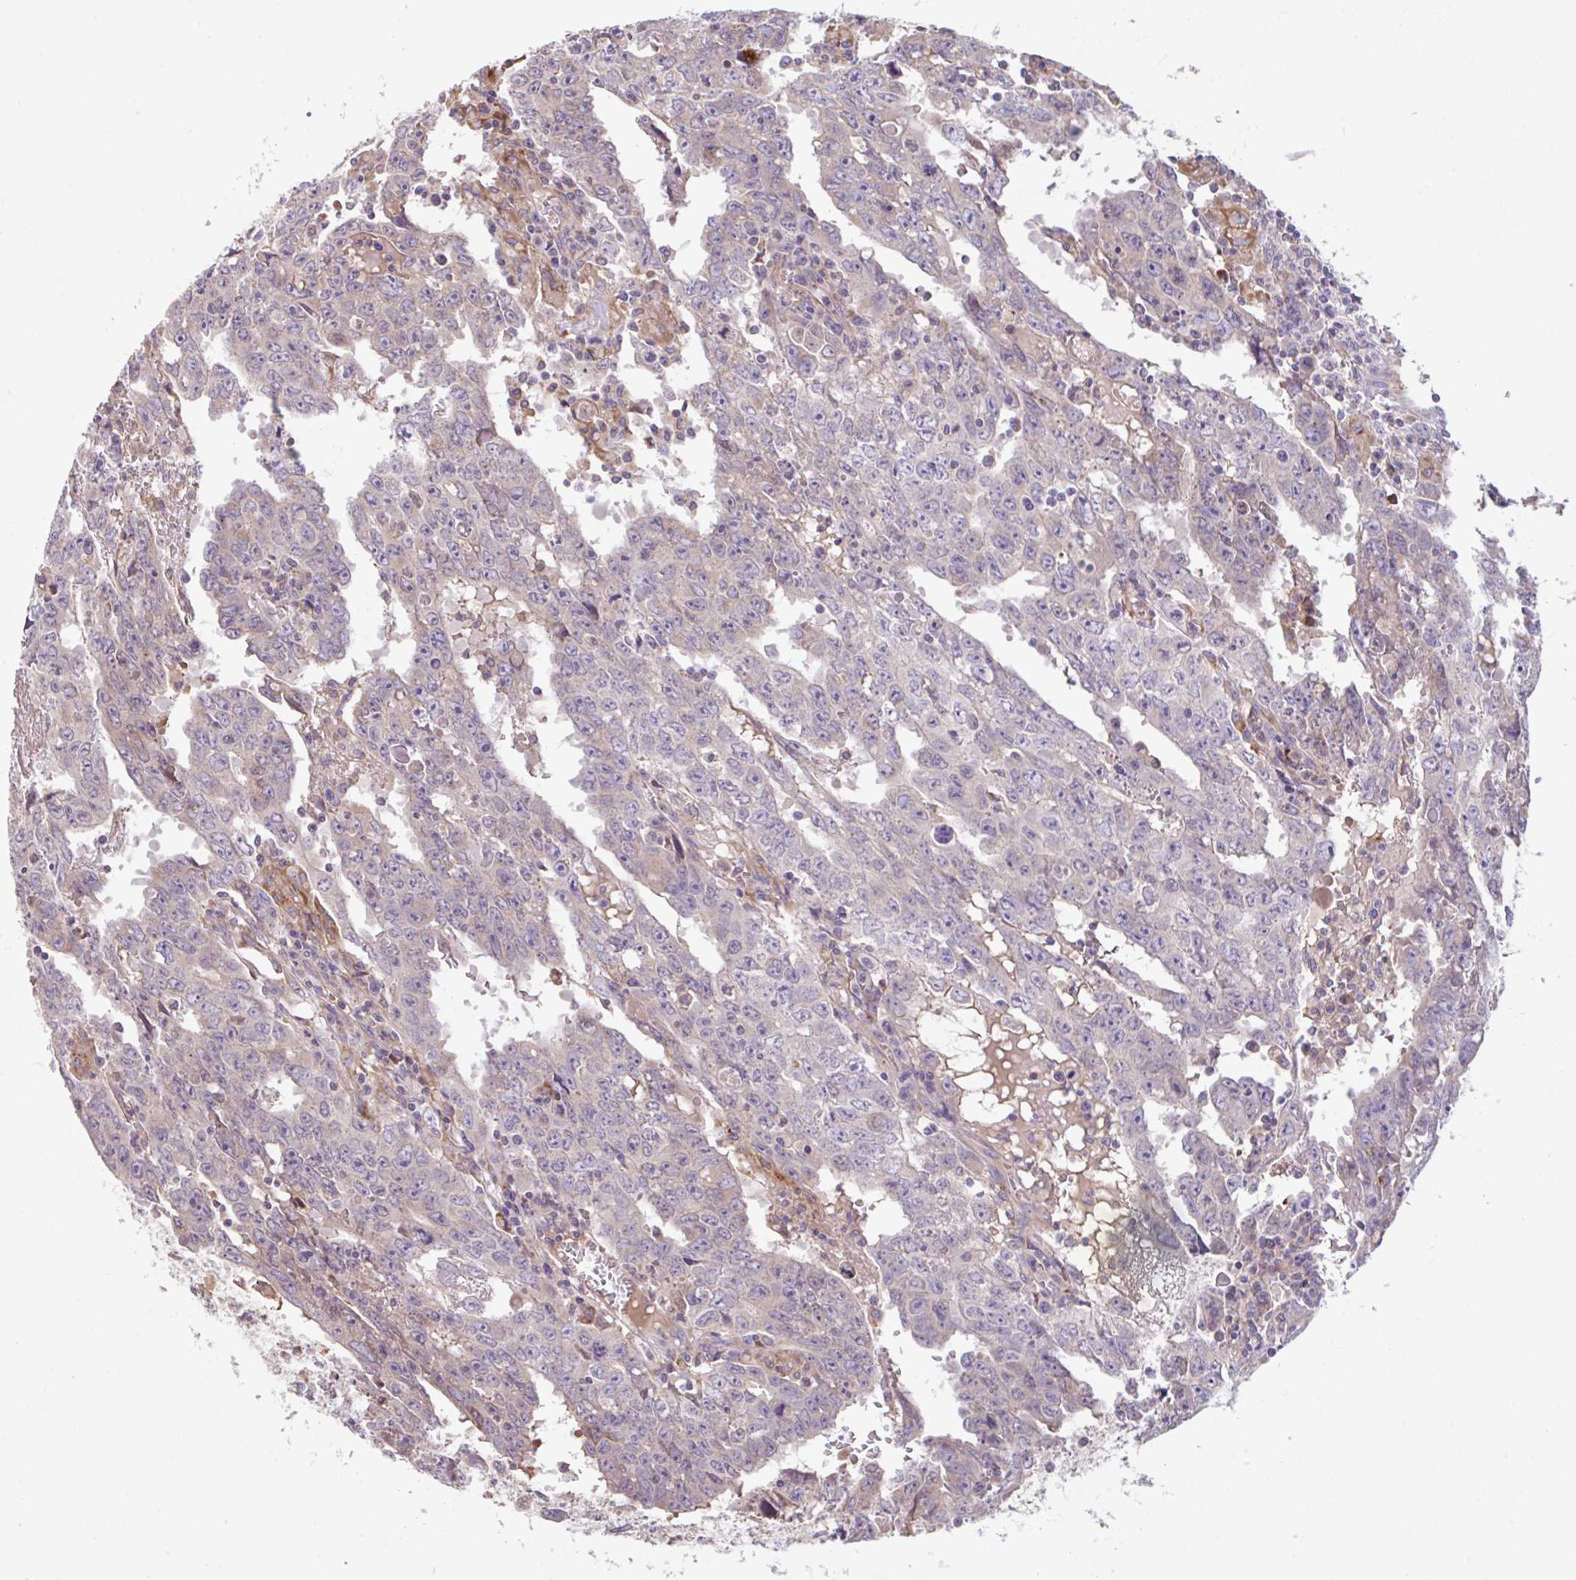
{"staining": {"intensity": "negative", "quantity": "none", "location": "none"}, "tissue": "testis cancer", "cell_type": "Tumor cells", "image_type": "cancer", "snomed": [{"axis": "morphology", "description": "Carcinoma, Embryonal, NOS"}, {"axis": "topography", "description": "Testis"}], "caption": "DAB immunohistochemical staining of human embryonal carcinoma (testis) shows no significant staining in tumor cells.", "gene": "RALBP1", "patient": {"sex": "male", "age": 22}}